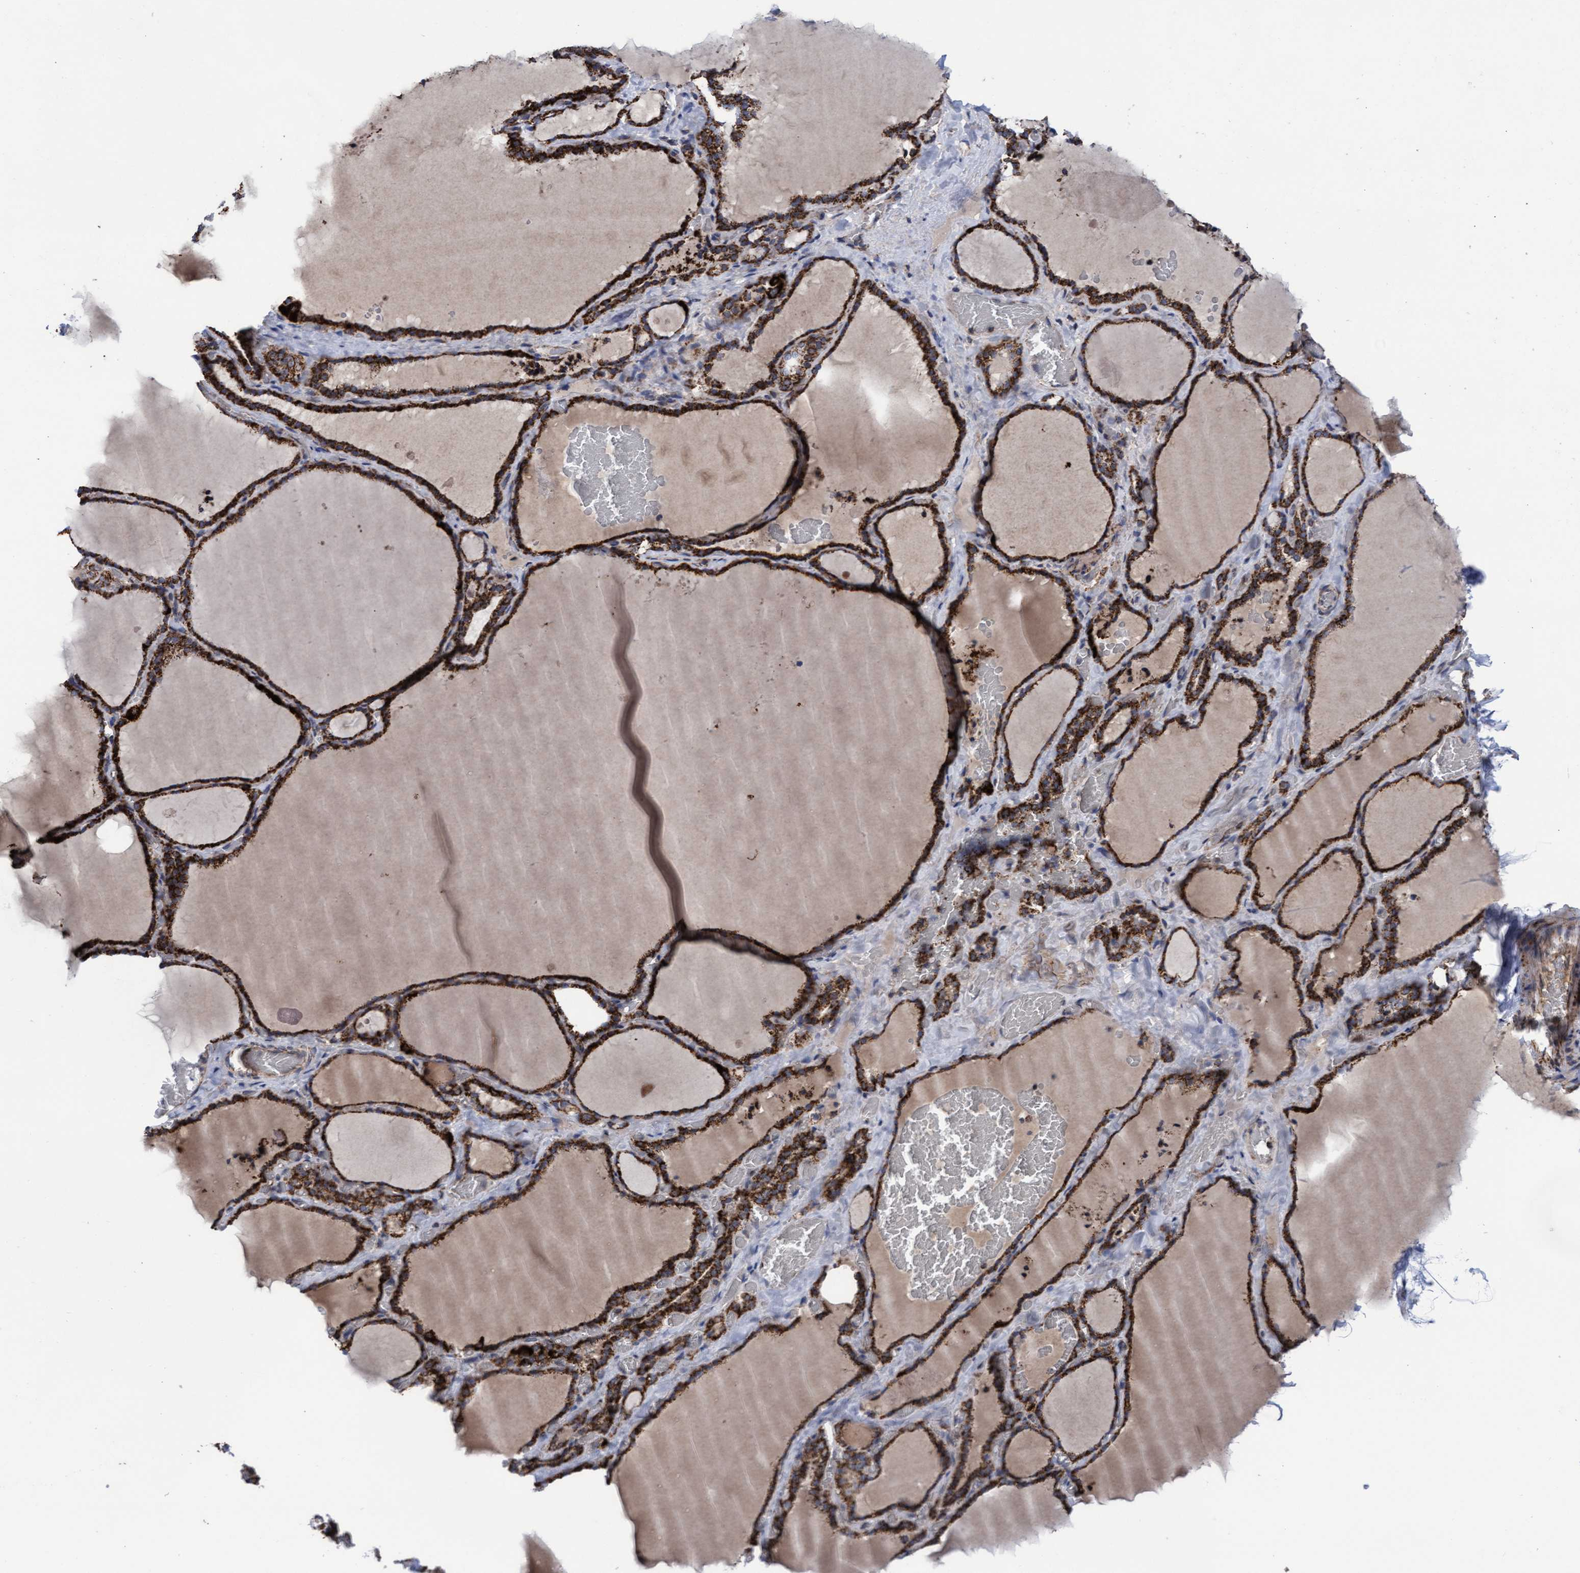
{"staining": {"intensity": "strong", "quantity": ">75%", "location": "cytoplasmic/membranous"}, "tissue": "thyroid gland", "cell_type": "Glandular cells", "image_type": "normal", "snomed": [{"axis": "morphology", "description": "Normal tissue, NOS"}, {"axis": "topography", "description": "Thyroid gland"}], "caption": "Approximately >75% of glandular cells in normal human thyroid gland exhibit strong cytoplasmic/membranous protein staining as visualized by brown immunohistochemical staining.", "gene": "MRPL38", "patient": {"sex": "female", "age": 22}}